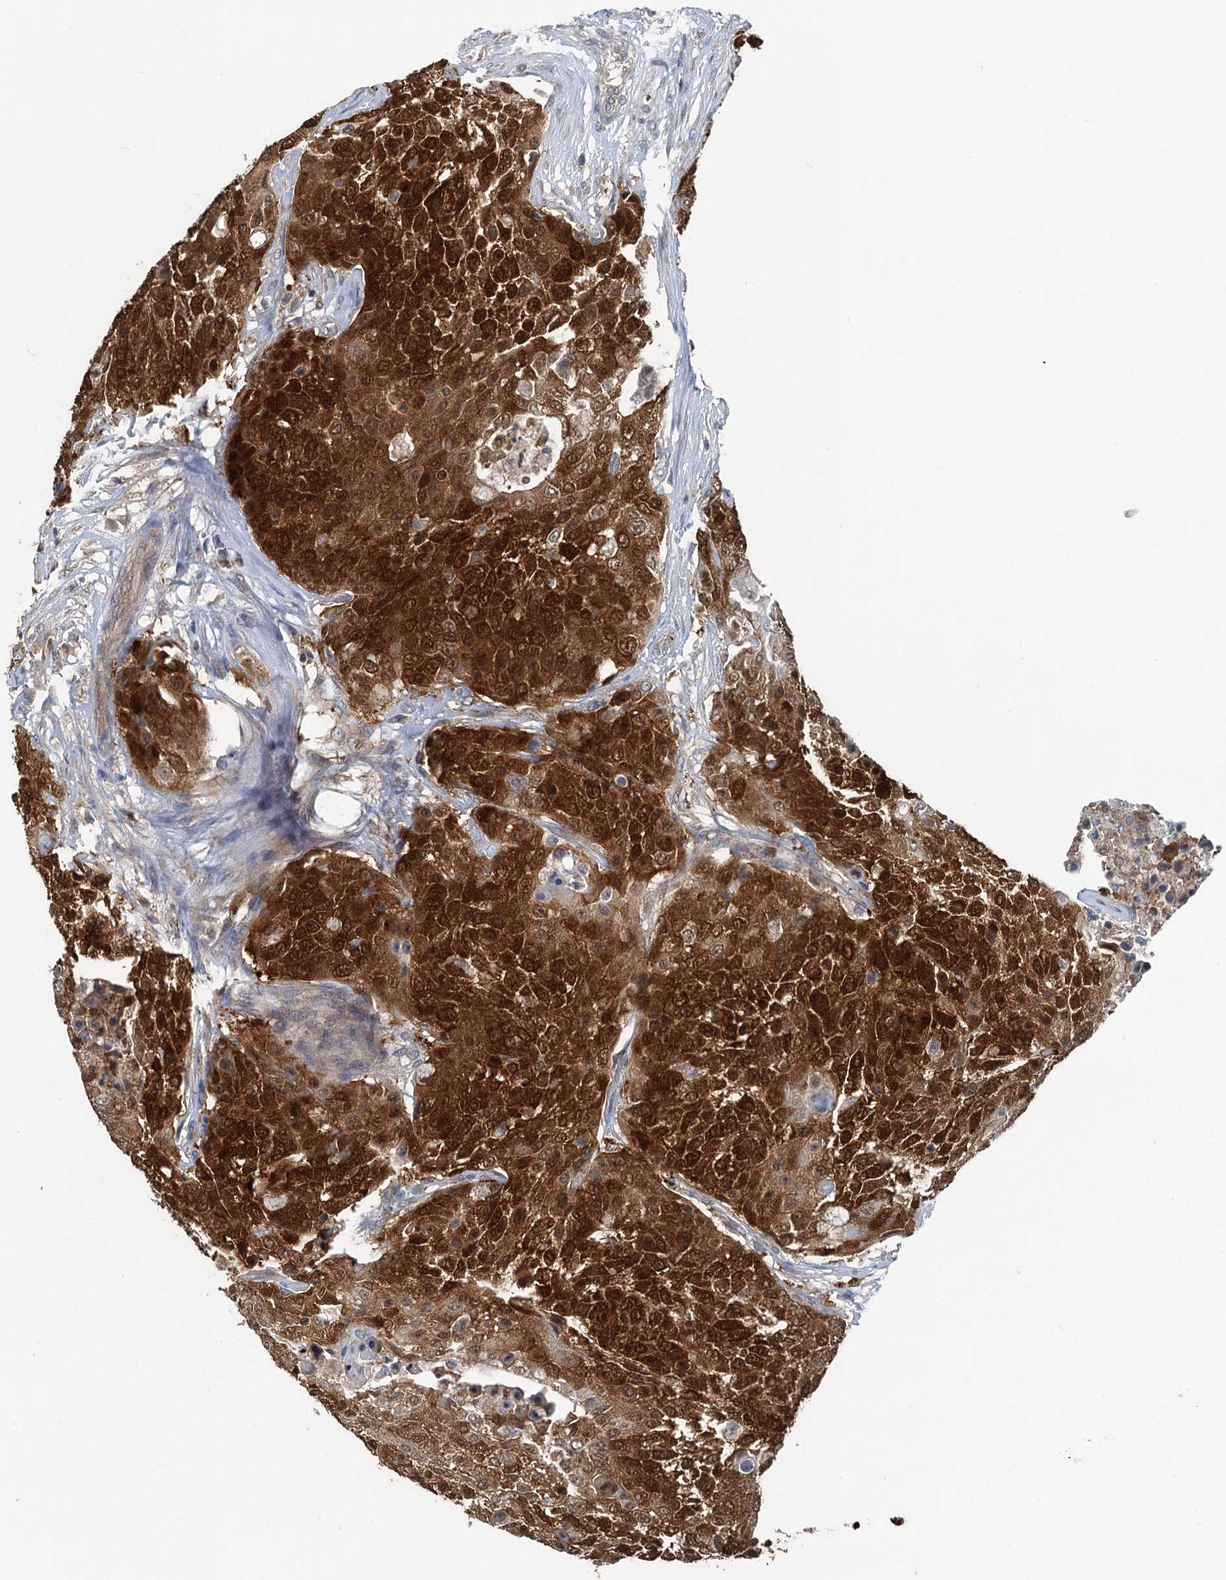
{"staining": {"intensity": "strong", "quantity": ">75%", "location": "cytoplasmic/membranous,nuclear"}, "tissue": "urothelial cancer", "cell_type": "Tumor cells", "image_type": "cancer", "snomed": [{"axis": "morphology", "description": "Urothelial carcinoma, High grade"}, {"axis": "topography", "description": "Urinary bladder"}], "caption": "Immunohistochemical staining of urothelial cancer demonstrates high levels of strong cytoplasmic/membranous and nuclear protein expression in about >75% of tumor cells. (brown staining indicates protein expression, while blue staining denotes nuclei).", "gene": "GCLM", "patient": {"sex": "female", "age": 63}}